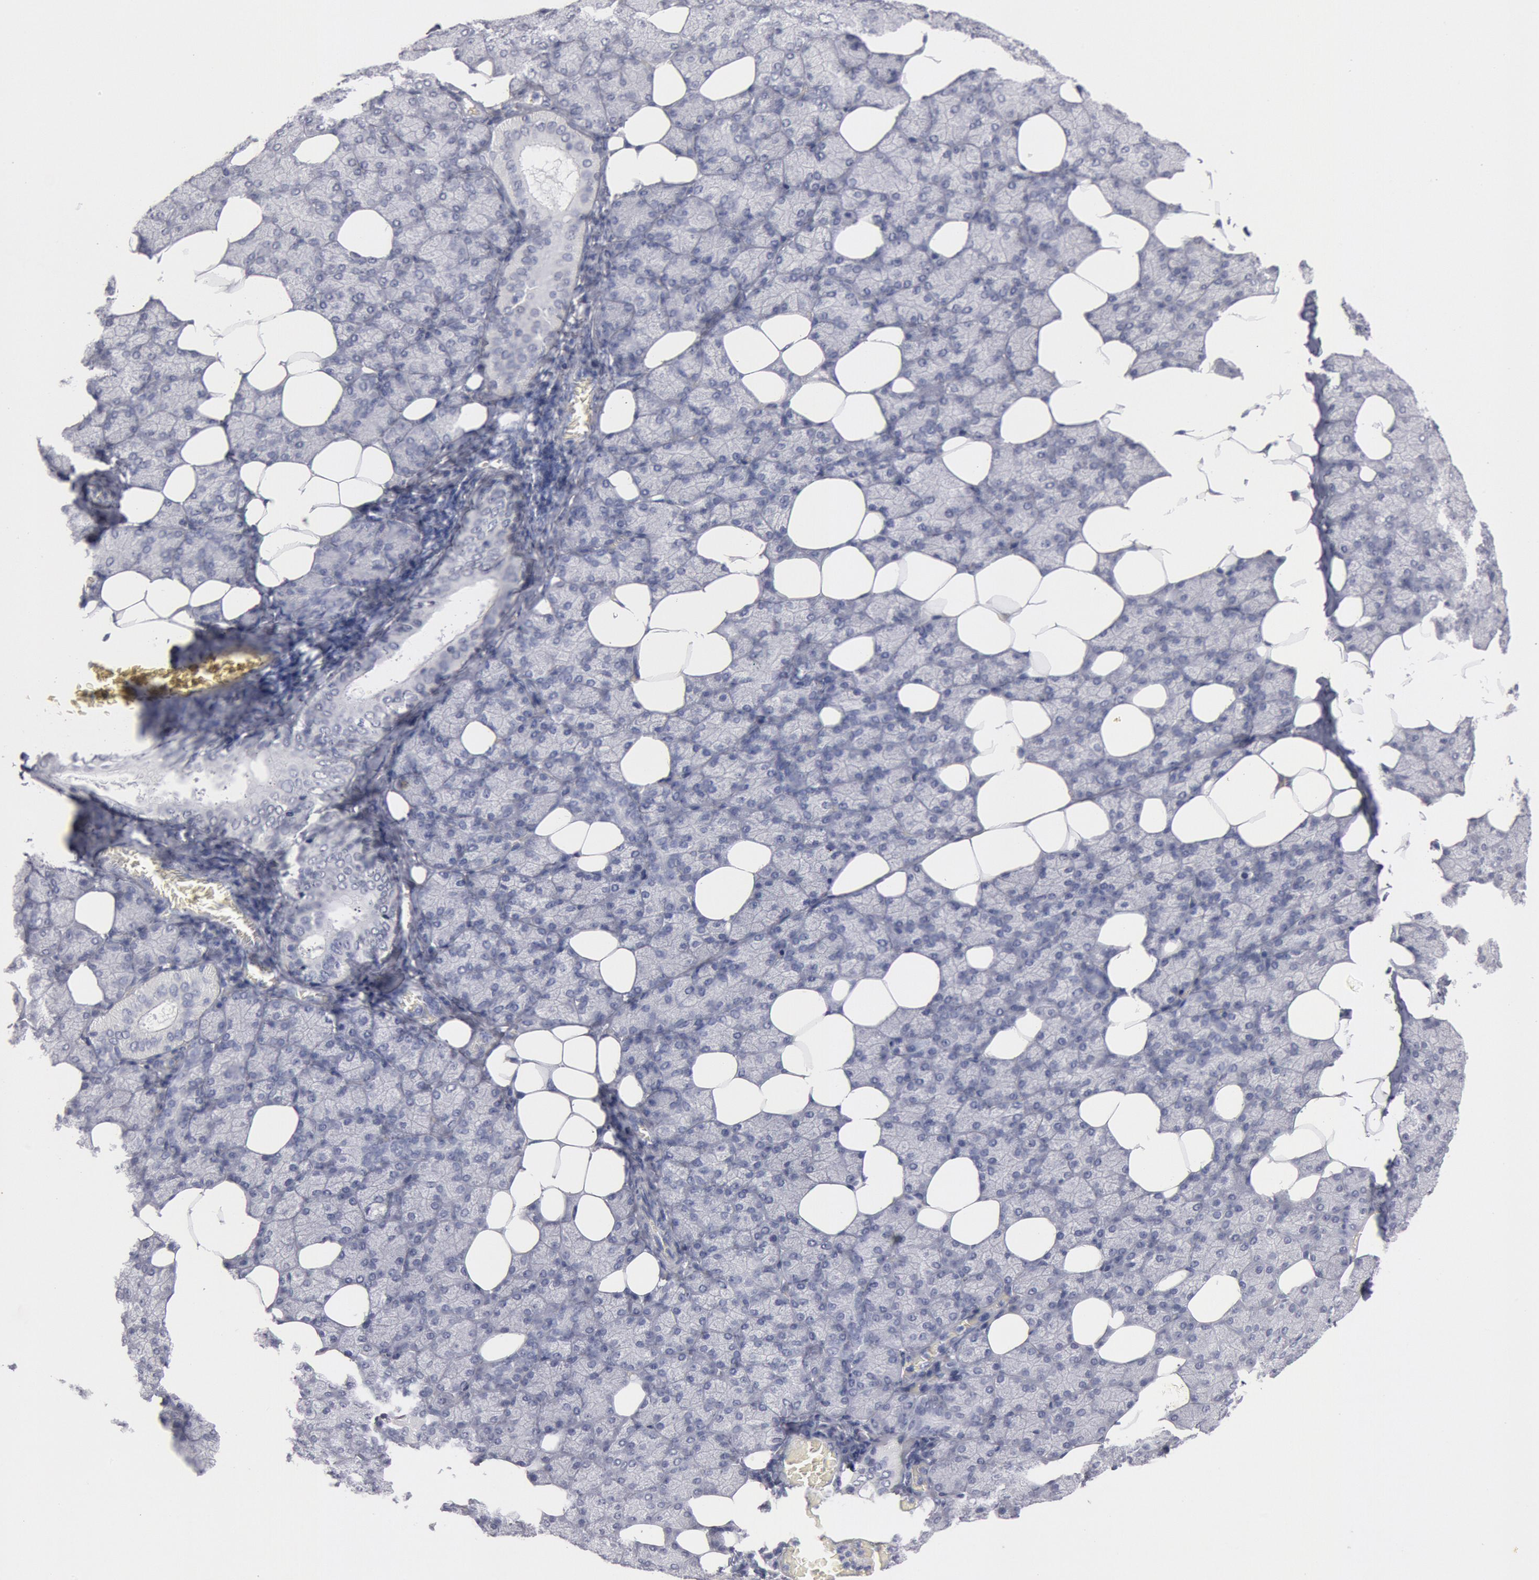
{"staining": {"intensity": "negative", "quantity": "none", "location": "none"}, "tissue": "salivary gland", "cell_type": "Glandular cells", "image_type": "normal", "snomed": [{"axis": "morphology", "description": "Normal tissue, NOS"}, {"axis": "topography", "description": "Lymph node"}, {"axis": "topography", "description": "Salivary gland"}], "caption": "DAB immunohistochemical staining of normal salivary gland reveals no significant expression in glandular cells. (DAB (3,3'-diaminobenzidine) IHC with hematoxylin counter stain).", "gene": "FOXA2", "patient": {"sex": "male", "age": 8}}